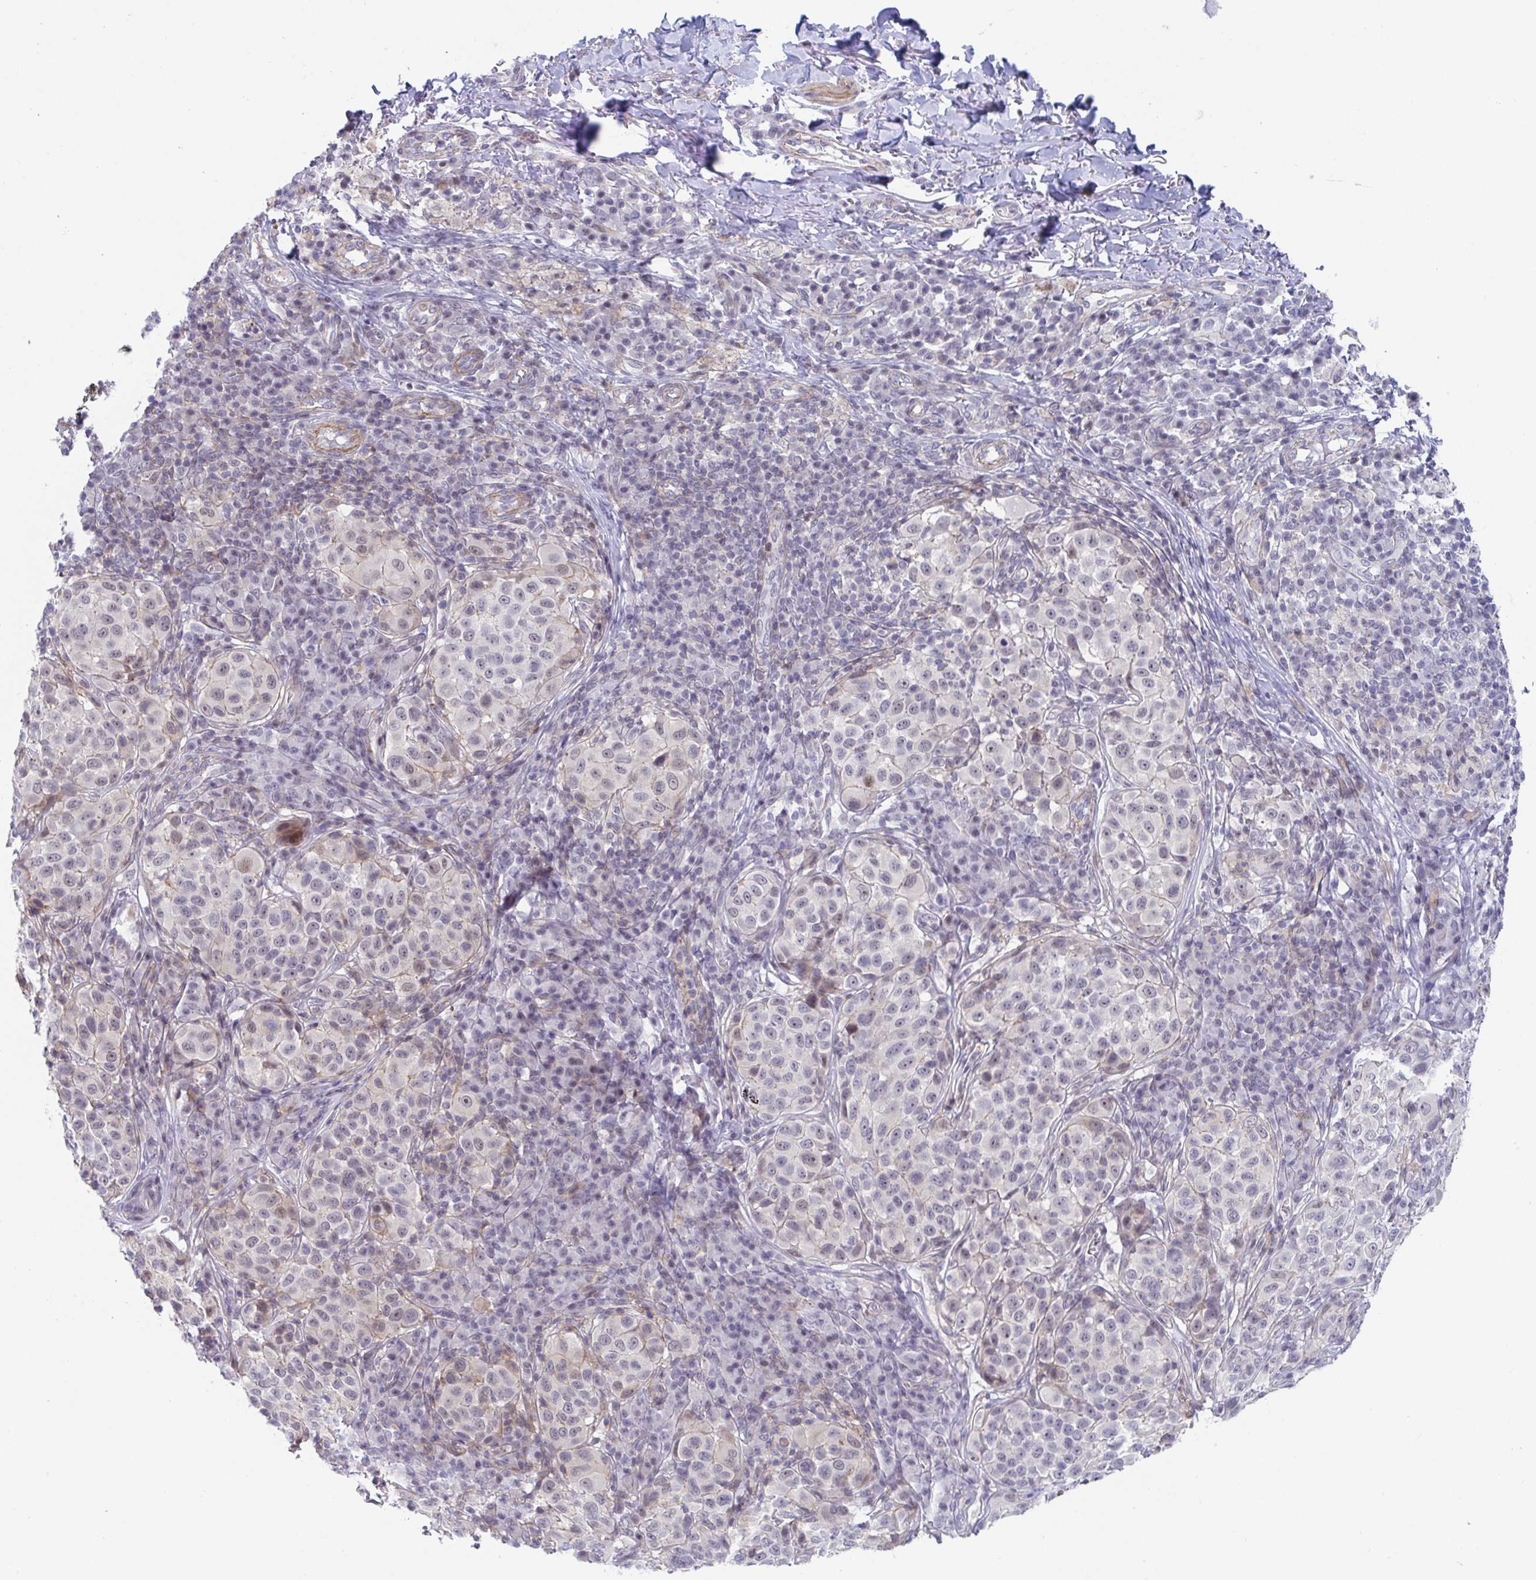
{"staining": {"intensity": "negative", "quantity": "none", "location": "none"}, "tissue": "melanoma", "cell_type": "Tumor cells", "image_type": "cancer", "snomed": [{"axis": "morphology", "description": "Malignant melanoma, NOS"}, {"axis": "topography", "description": "Skin"}], "caption": "This is an immunohistochemistry photomicrograph of melanoma. There is no expression in tumor cells.", "gene": "WDR72", "patient": {"sex": "male", "age": 38}}